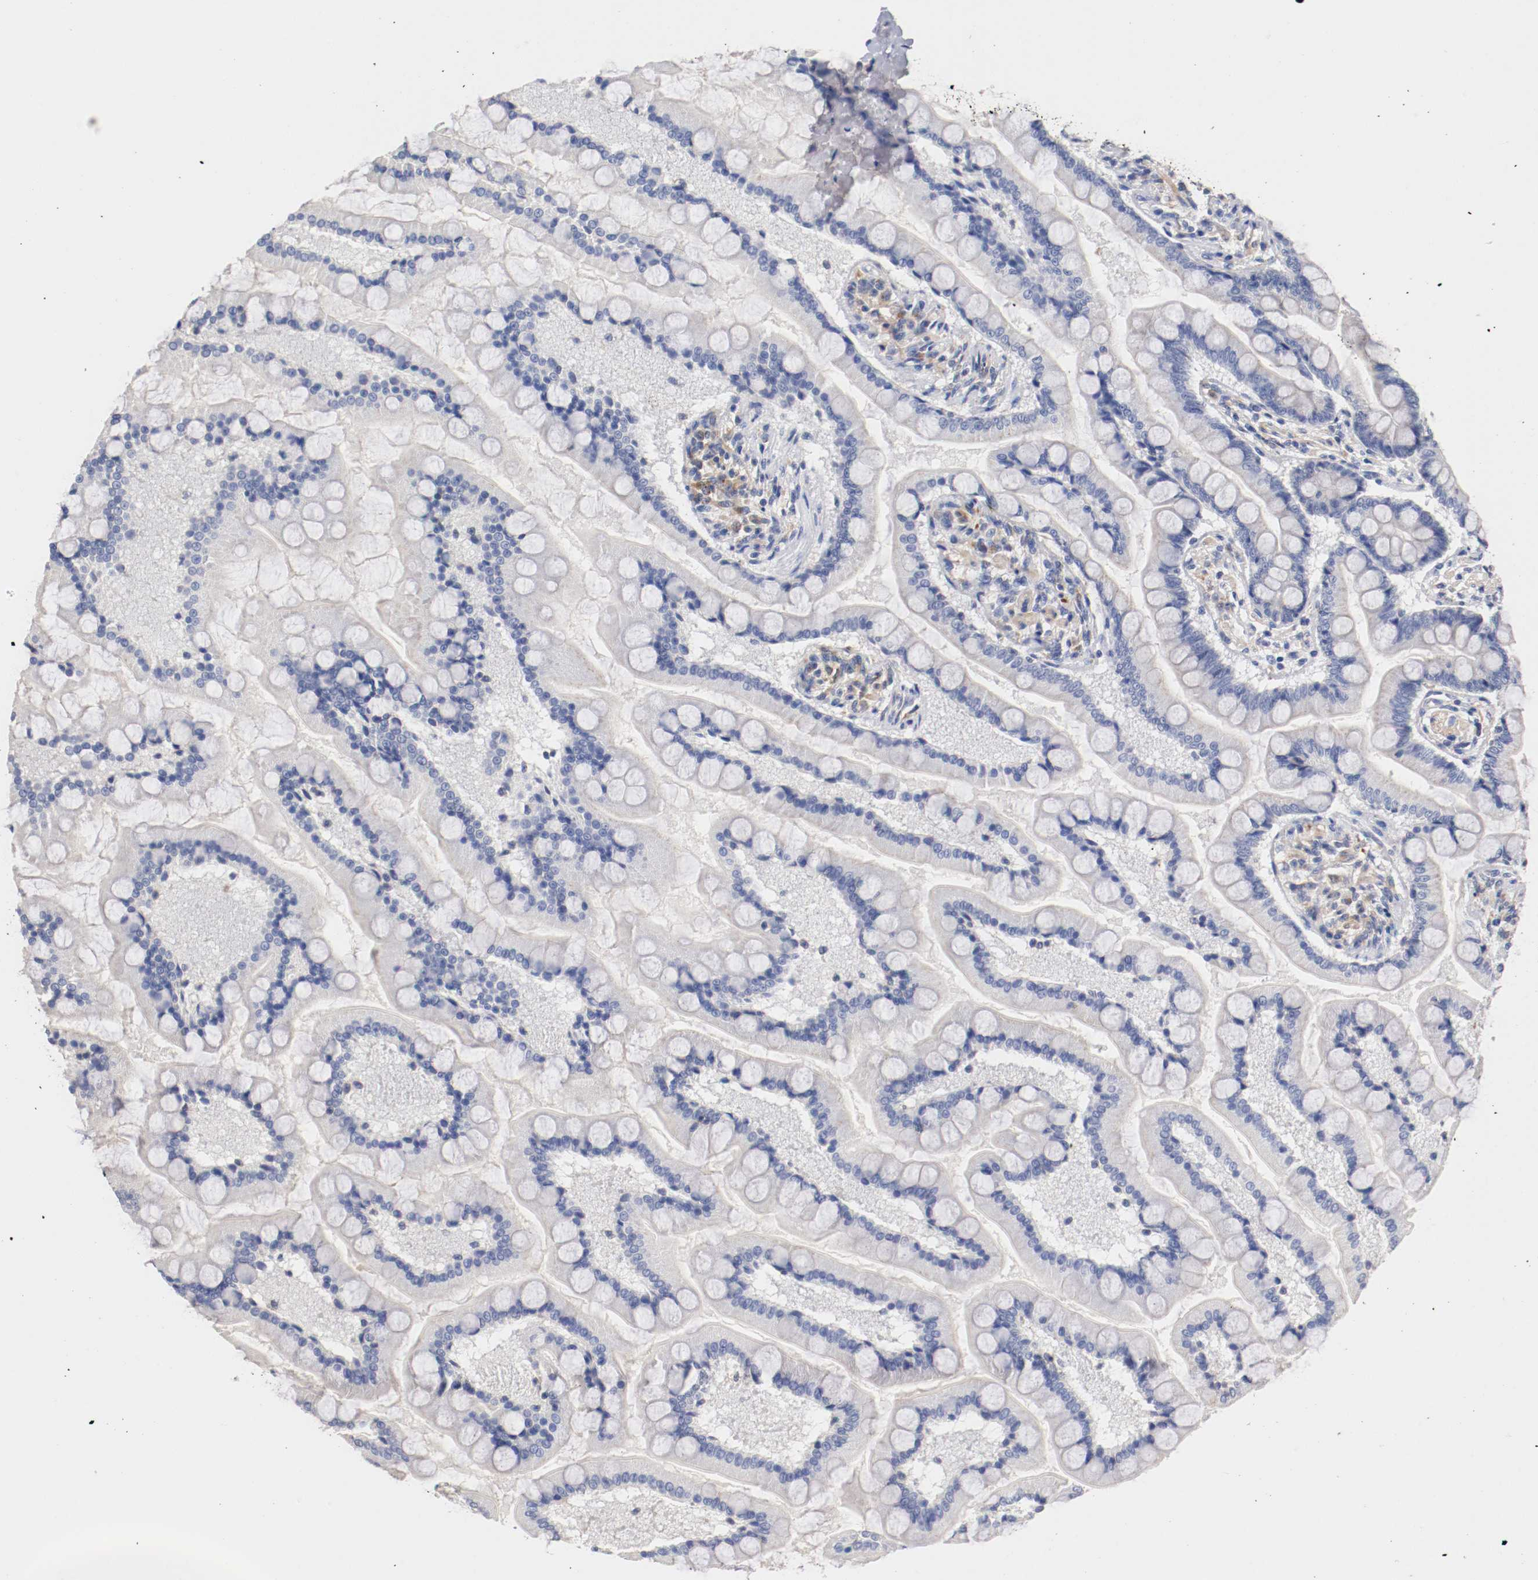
{"staining": {"intensity": "negative", "quantity": "none", "location": "none"}, "tissue": "small intestine", "cell_type": "Glandular cells", "image_type": "normal", "snomed": [{"axis": "morphology", "description": "Normal tissue, NOS"}, {"axis": "topography", "description": "Small intestine"}], "caption": "Unremarkable small intestine was stained to show a protein in brown. There is no significant positivity in glandular cells.", "gene": "SEMA5A", "patient": {"sex": "male", "age": 41}}